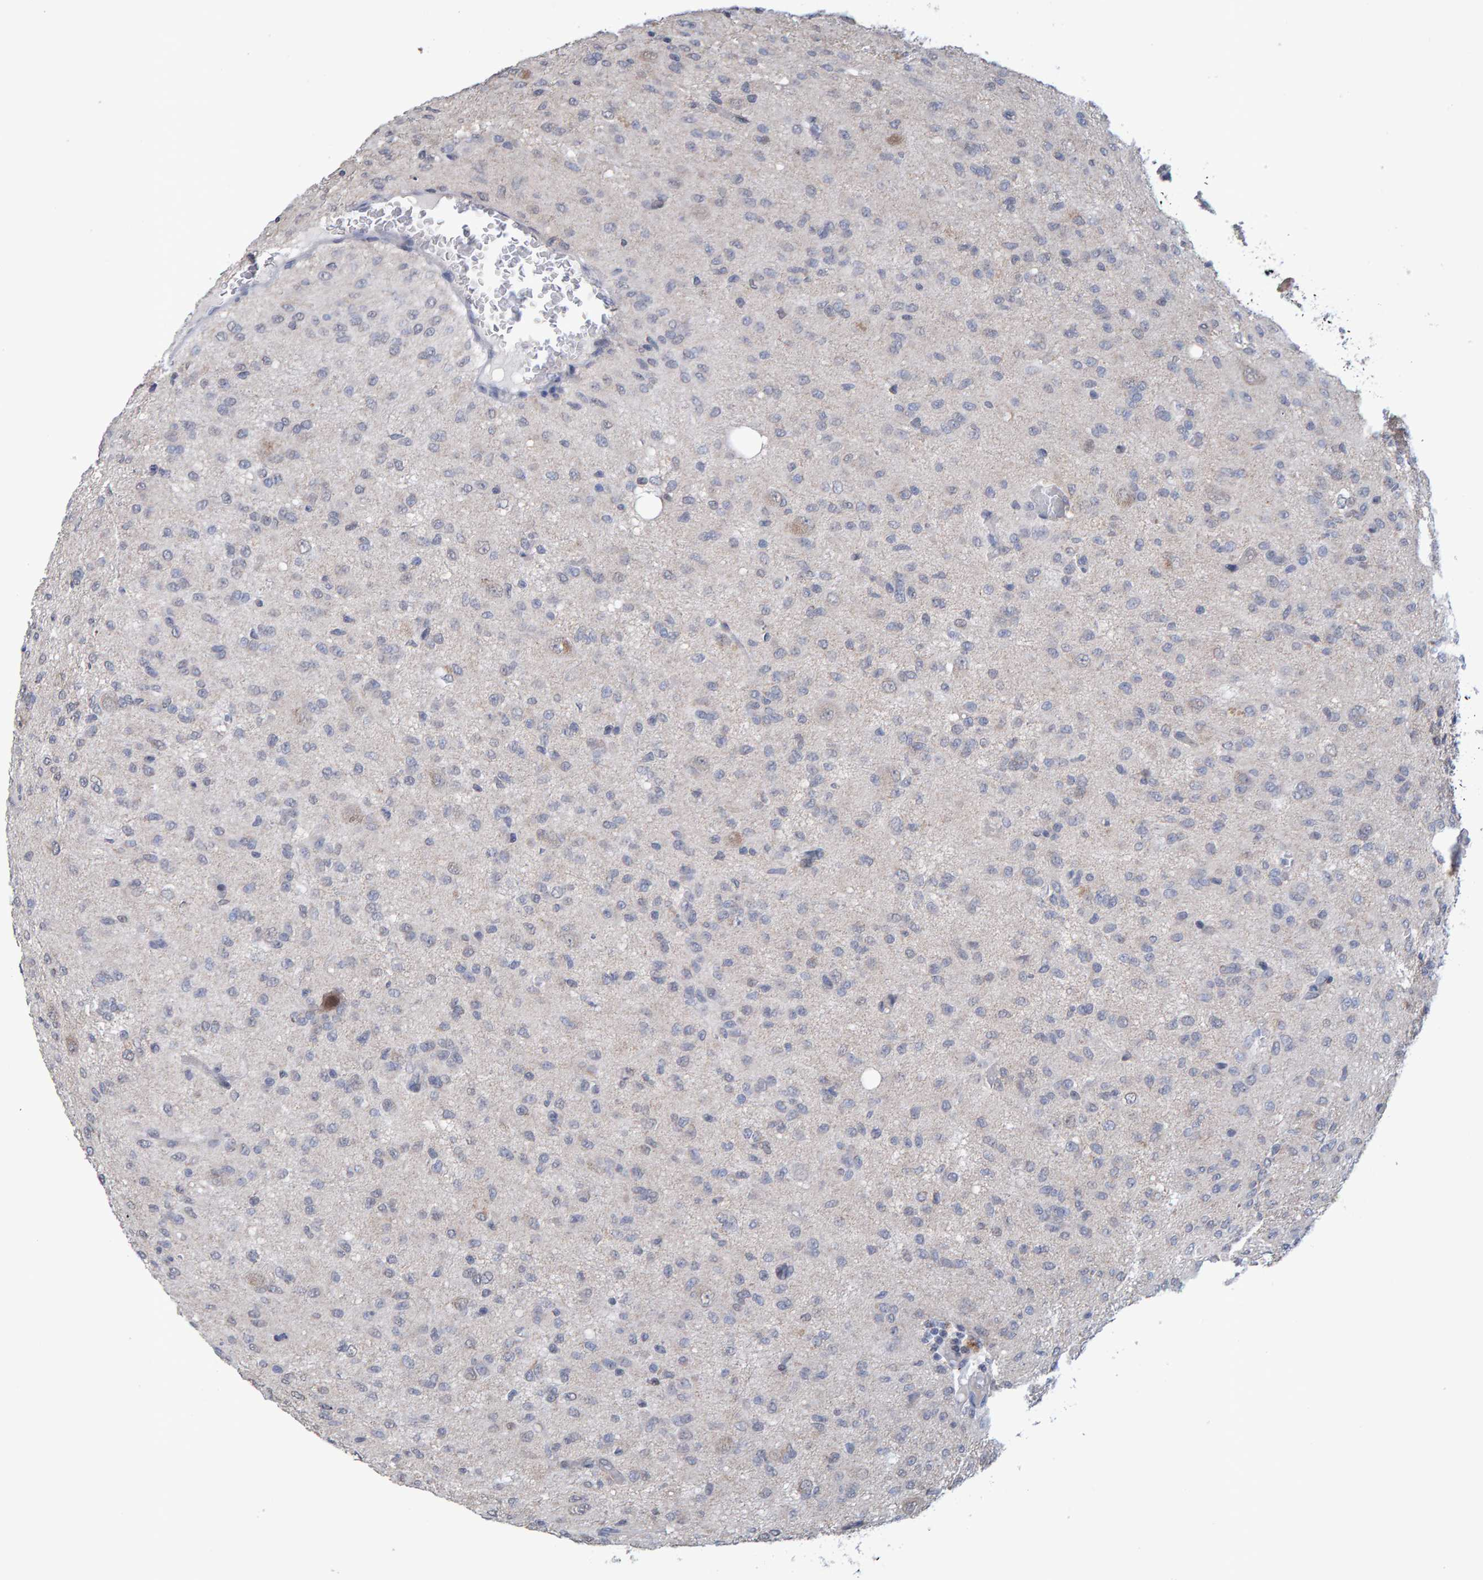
{"staining": {"intensity": "weak", "quantity": "<25%", "location": "cytoplasmic/membranous"}, "tissue": "glioma", "cell_type": "Tumor cells", "image_type": "cancer", "snomed": [{"axis": "morphology", "description": "Glioma, malignant, High grade"}, {"axis": "topography", "description": "Brain"}], "caption": "DAB immunohistochemical staining of human high-grade glioma (malignant) reveals no significant expression in tumor cells.", "gene": "USP43", "patient": {"sex": "female", "age": 59}}